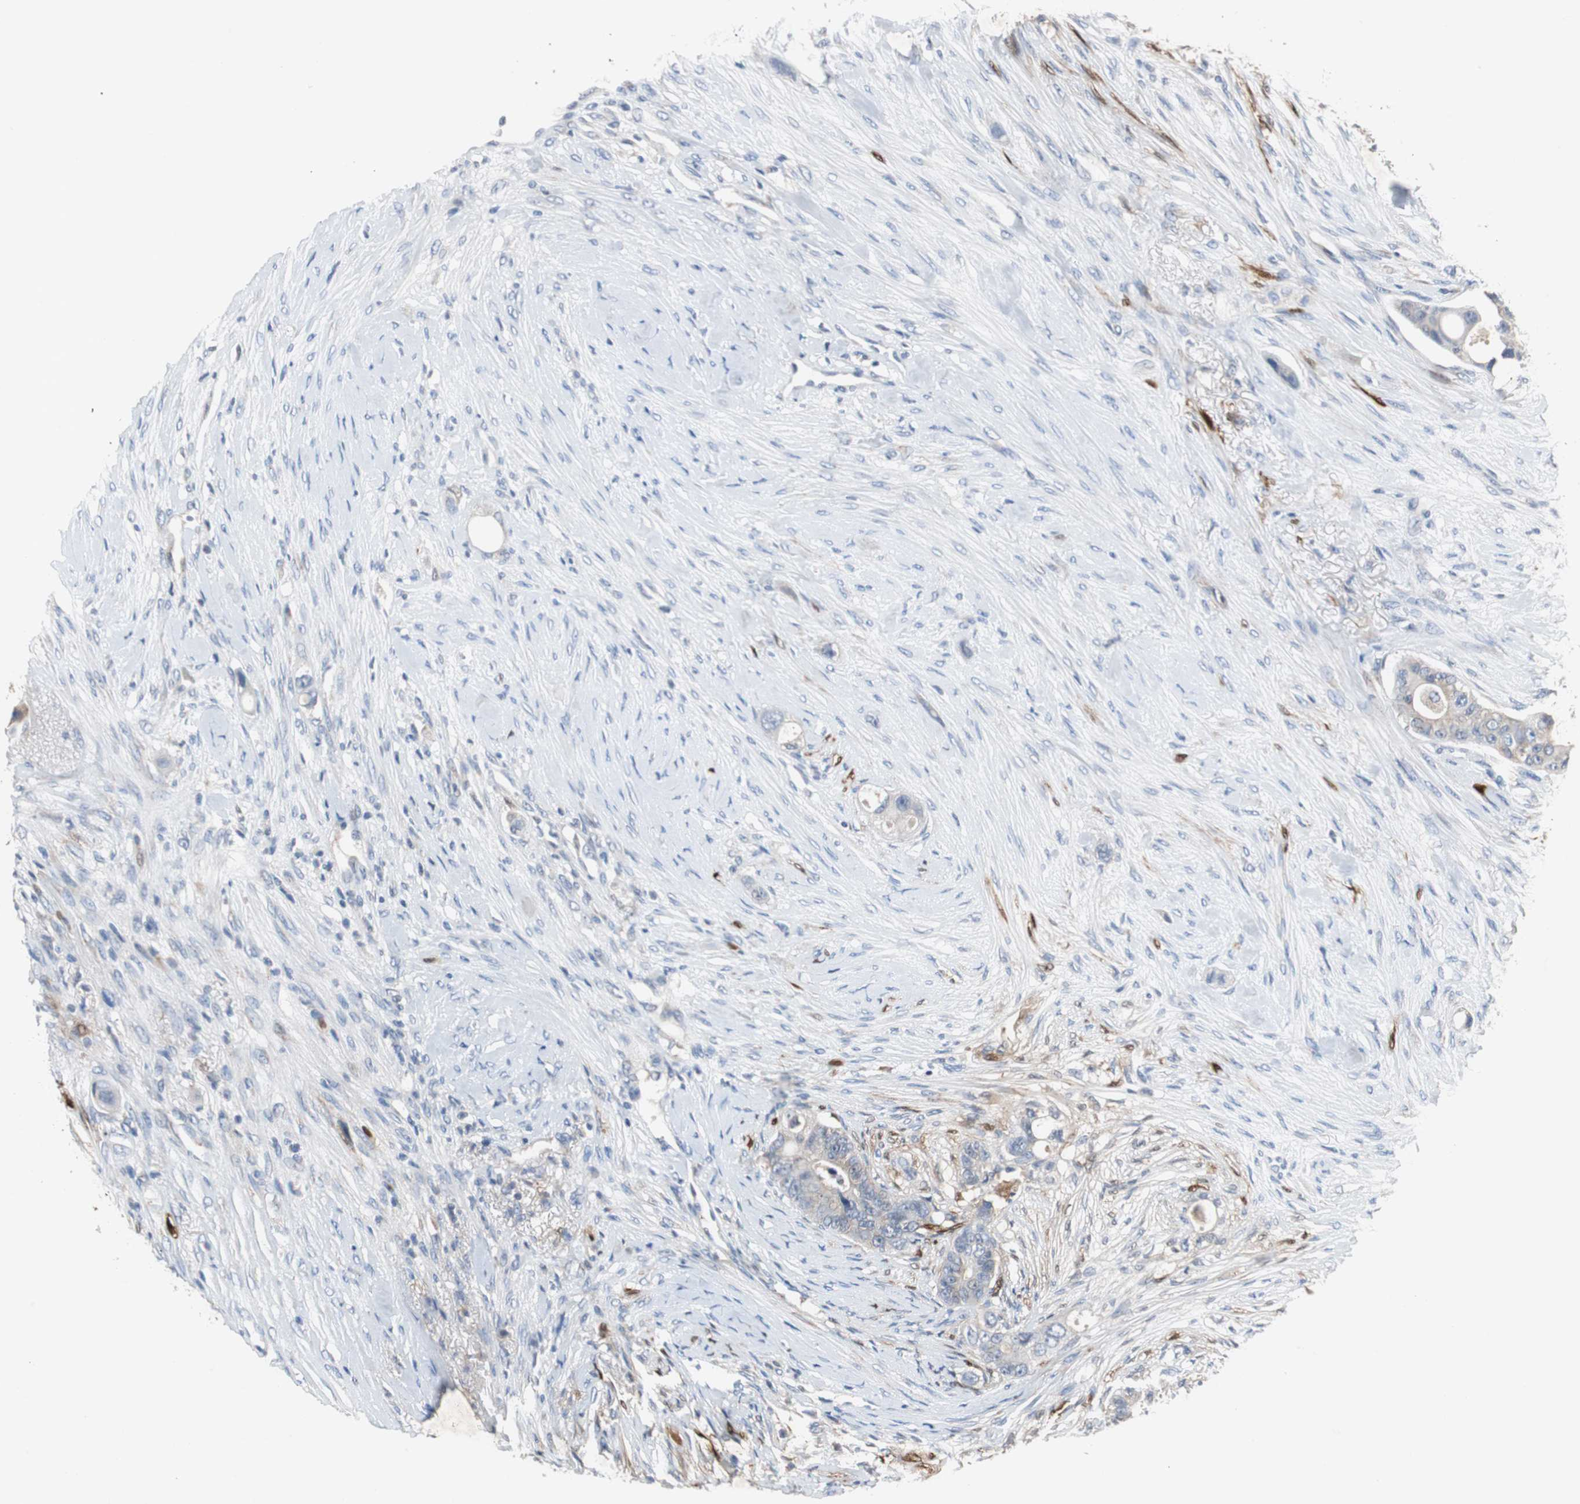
{"staining": {"intensity": "moderate", "quantity": ">75%", "location": "cytoplasmic/membranous"}, "tissue": "colorectal cancer", "cell_type": "Tumor cells", "image_type": "cancer", "snomed": [{"axis": "morphology", "description": "Adenocarcinoma, NOS"}, {"axis": "topography", "description": "Colon"}], "caption": "Moderate cytoplasmic/membranous expression for a protein is present in approximately >75% of tumor cells of colorectal cancer using immunohistochemistry.", "gene": "CALB2", "patient": {"sex": "female", "age": 57}}